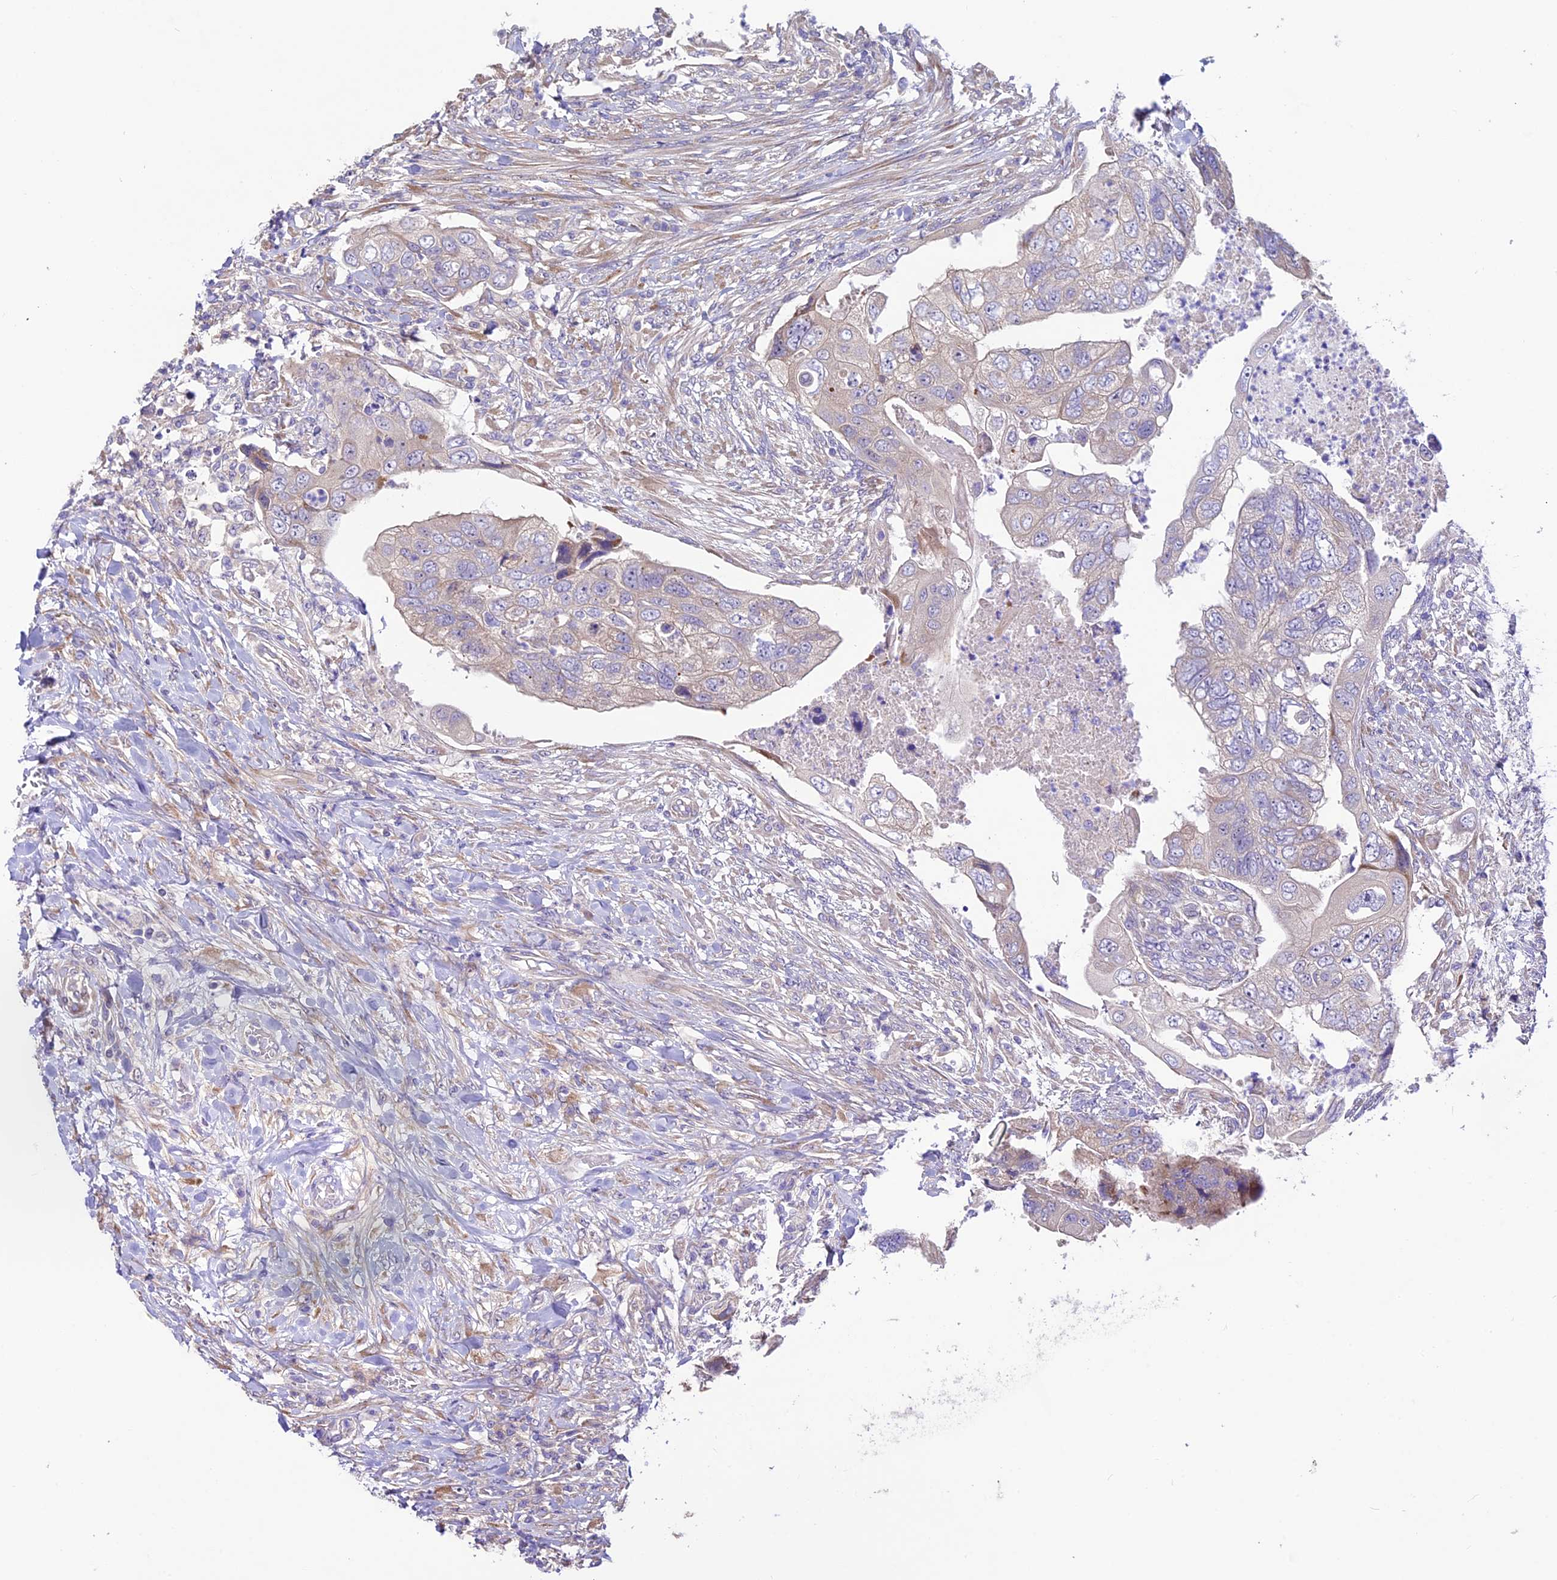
{"staining": {"intensity": "negative", "quantity": "none", "location": "none"}, "tissue": "colorectal cancer", "cell_type": "Tumor cells", "image_type": "cancer", "snomed": [{"axis": "morphology", "description": "Adenocarcinoma, NOS"}, {"axis": "topography", "description": "Rectum"}], "caption": "Immunohistochemical staining of human colorectal cancer (adenocarcinoma) exhibits no significant positivity in tumor cells.", "gene": "SPIRE1", "patient": {"sex": "male", "age": 63}}